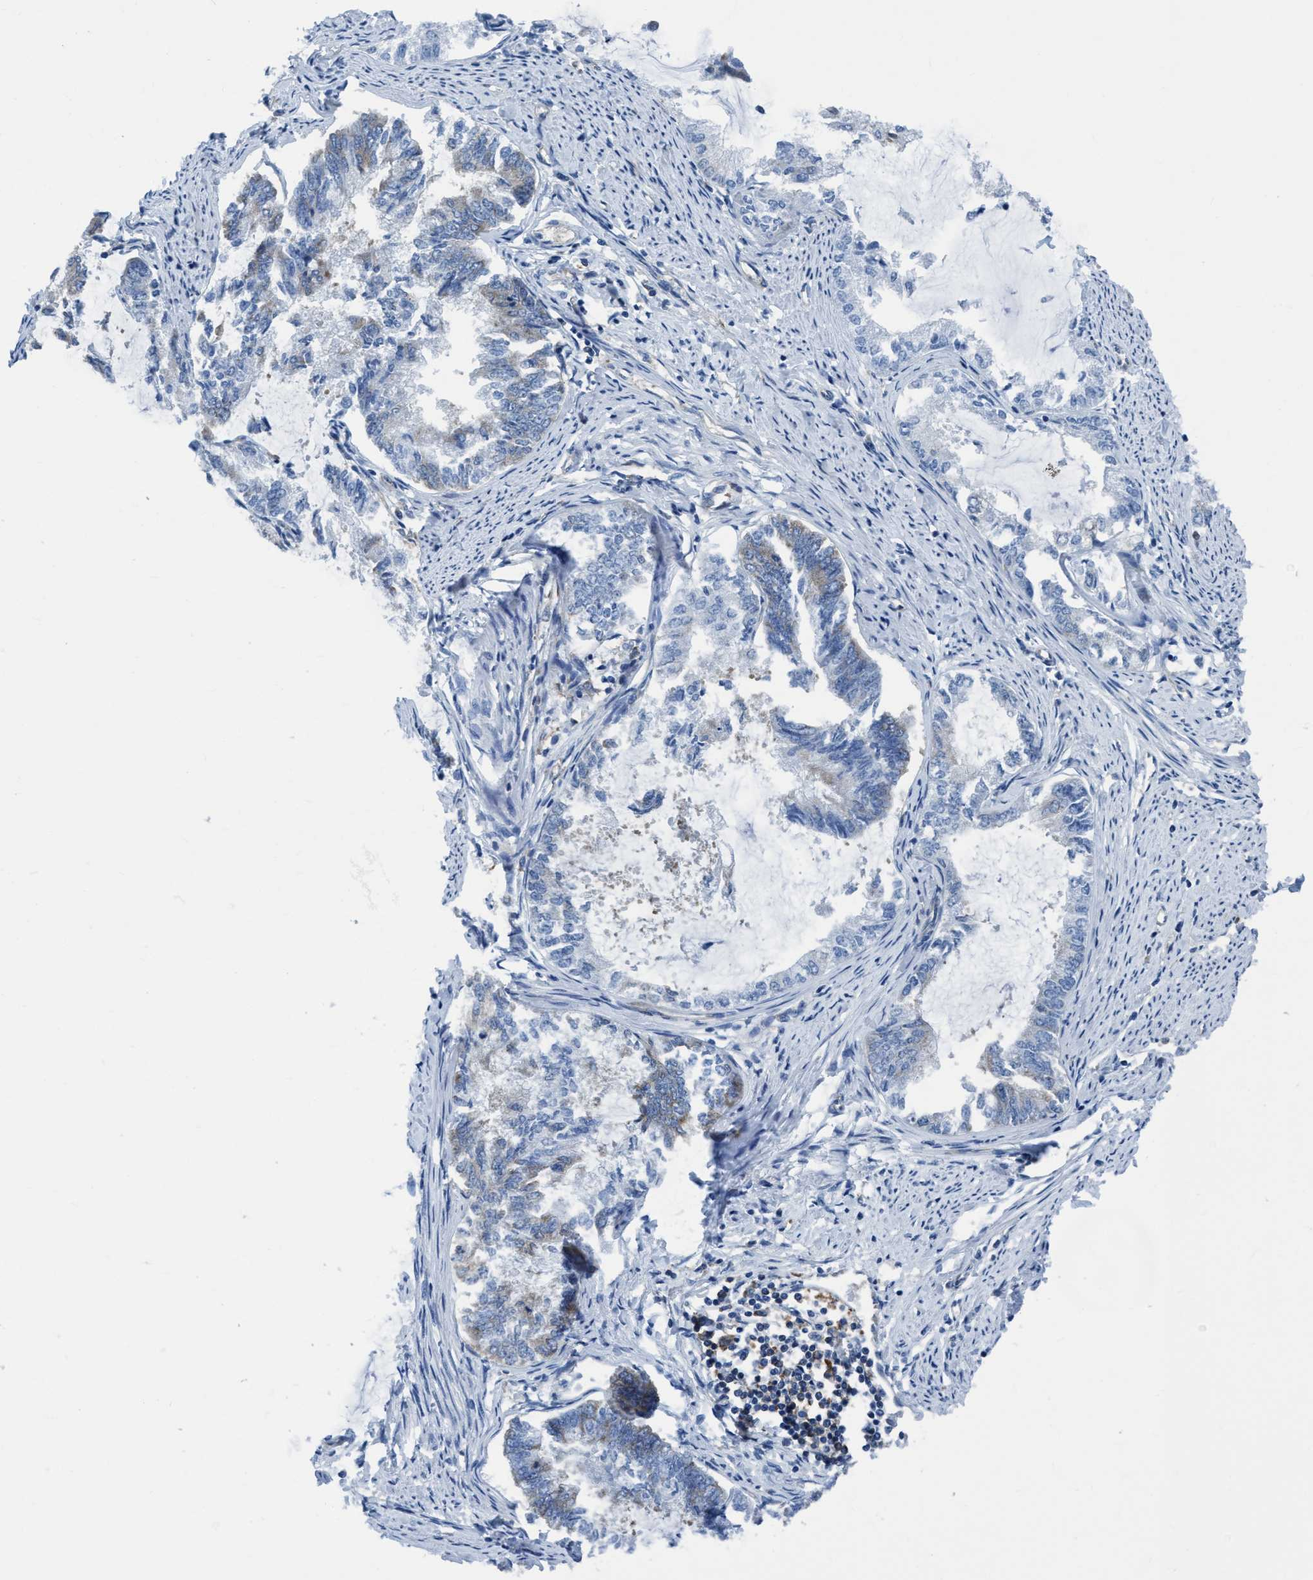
{"staining": {"intensity": "weak", "quantity": "<25%", "location": "cytoplasmic/membranous"}, "tissue": "endometrial cancer", "cell_type": "Tumor cells", "image_type": "cancer", "snomed": [{"axis": "morphology", "description": "Adenocarcinoma, NOS"}, {"axis": "topography", "description": "Endometrium"}], "caption": "High magnification brightfield microscopy of endometrial cancer stained with DAB (brown) and counterstained with hematoxylin (blue): tumor cells show no significant staining.", "gene": "NMT1", "patient": {"sex": "female", "age": 86}}